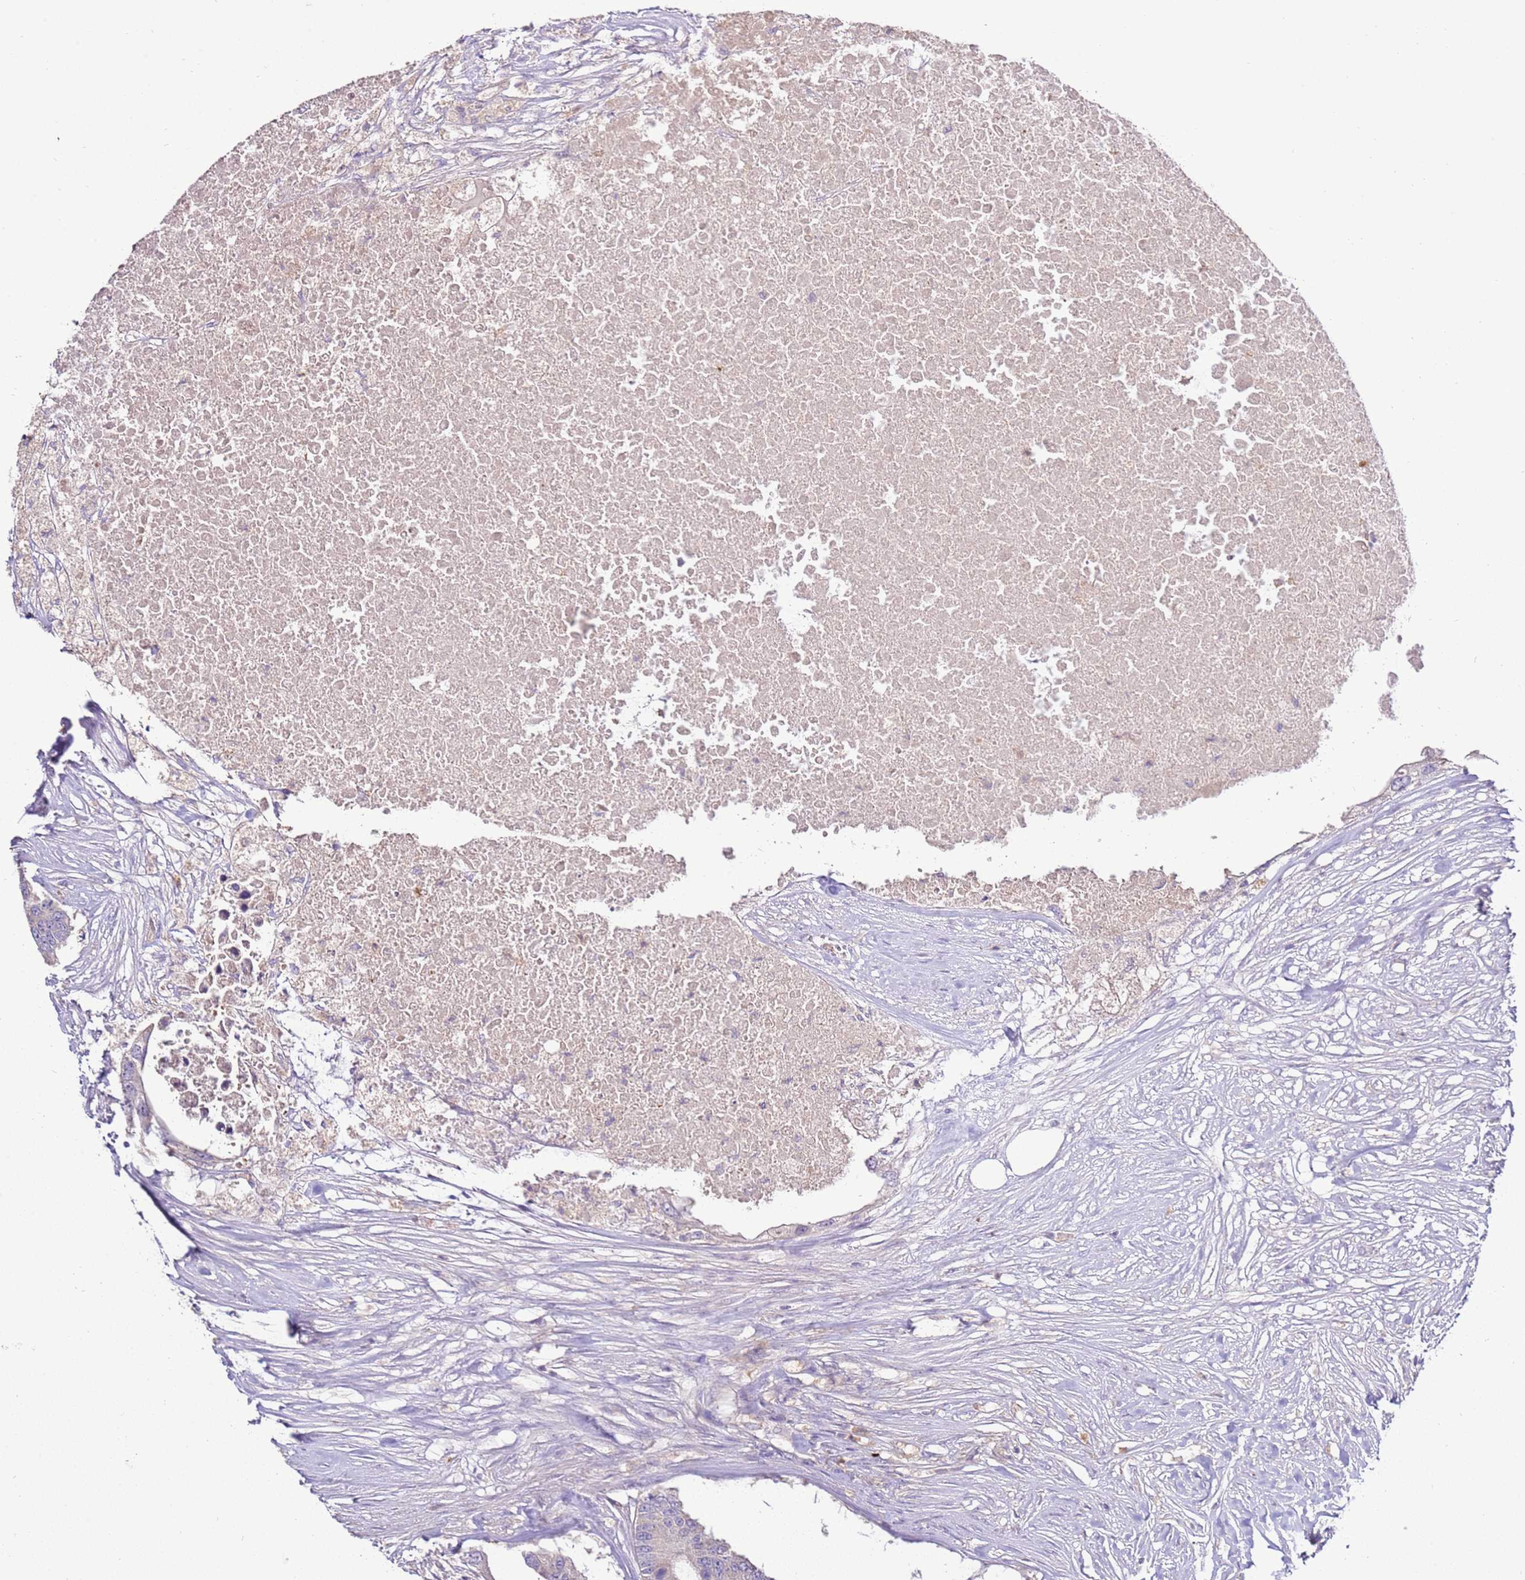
{"staining": {"intensity": "negative", "quantity": "none", "location": "none"}, "tissue": "colorectal cancer", "cell_type": "Tumor cells", "image_type": "cancer", "snomed": [{"axis": "morphology", "description": "Adenocarcinoma, NOS"}, {"axis": "topography", "description": "Colon"}], "caption": "An image of human colorectal adenocarcinoma is negative for staining in tumor cells.", "gene": "IL2RG", "patient": {"sex": "male", "age": 71}}